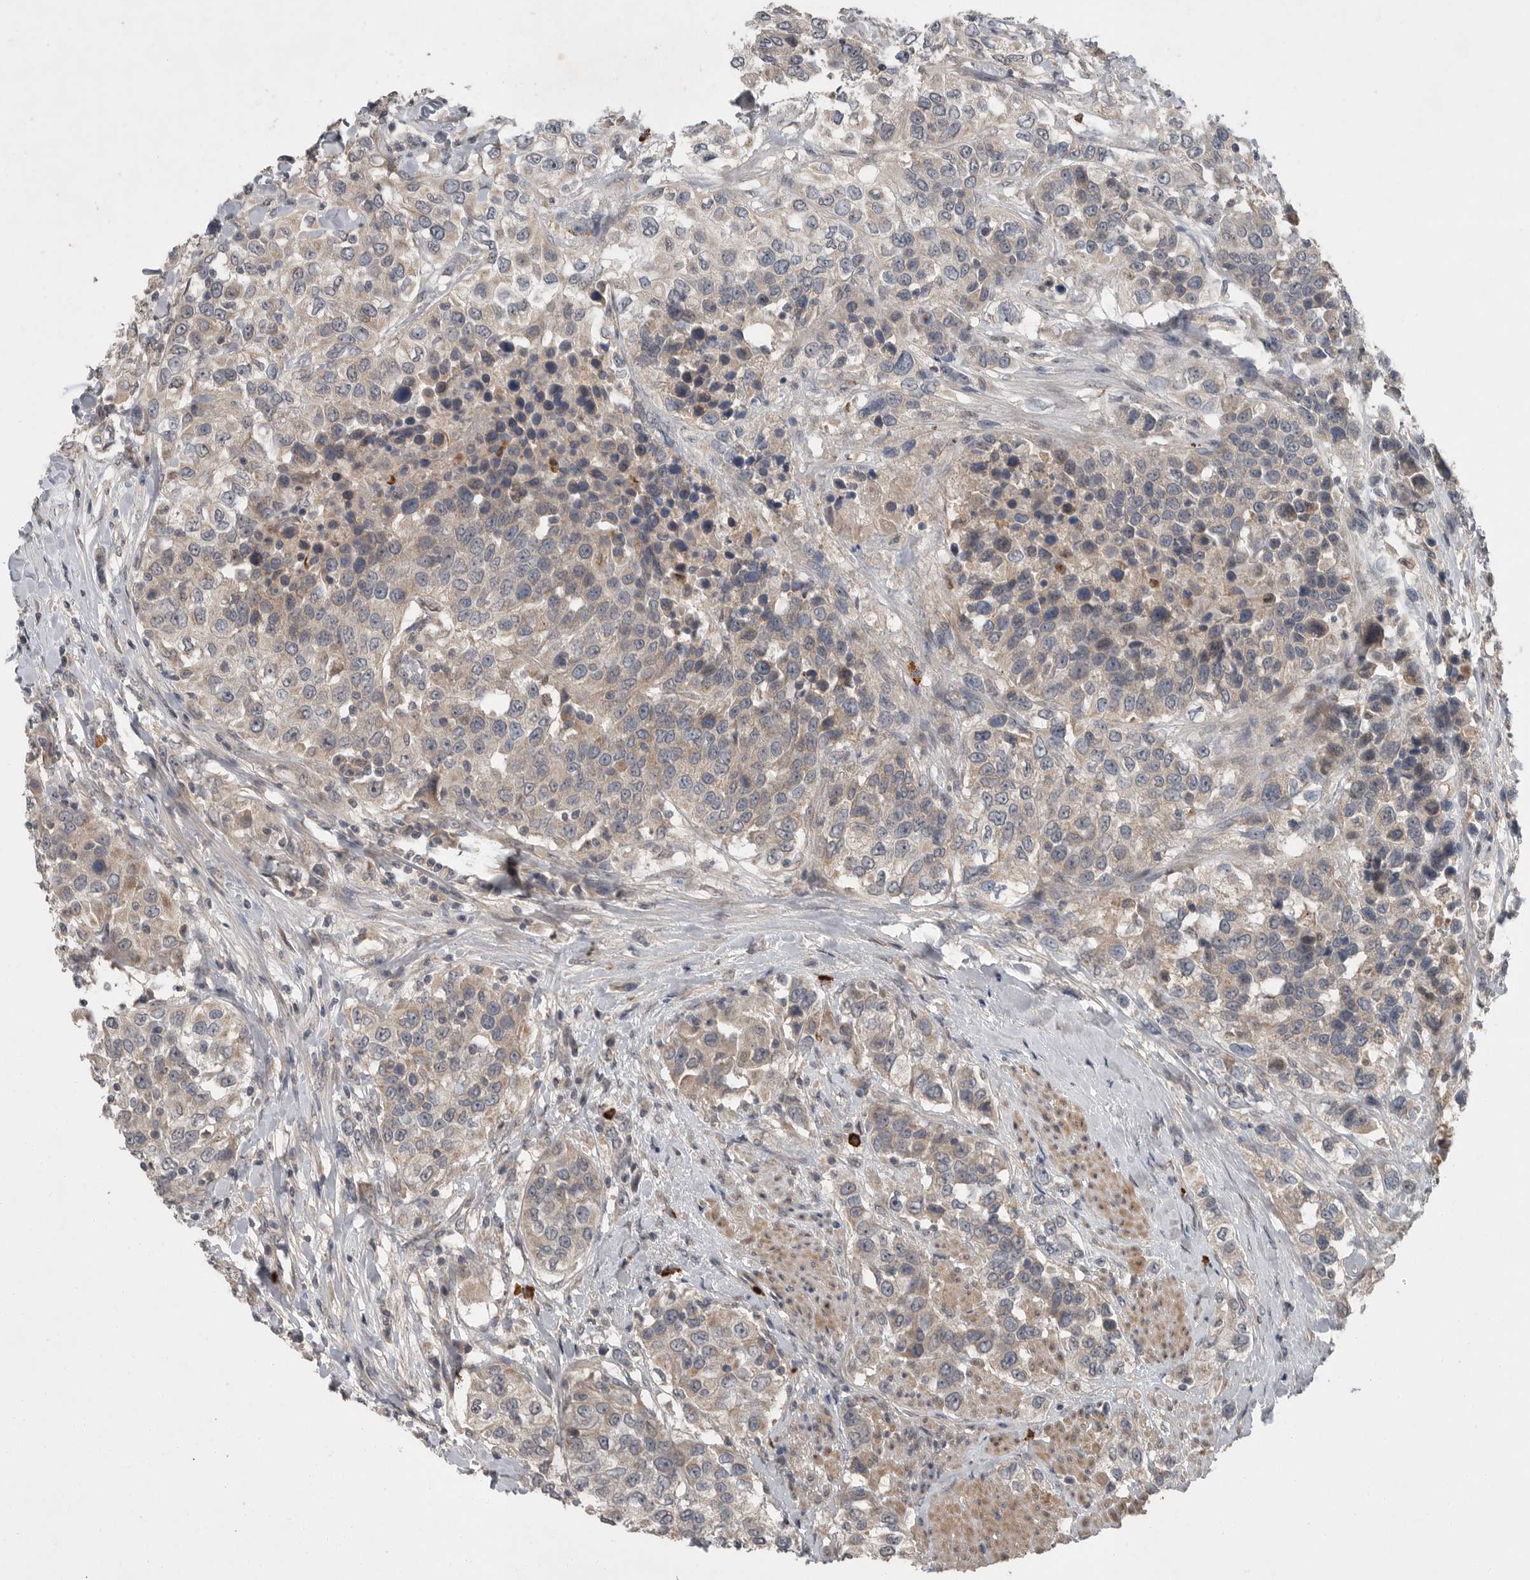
{"staining": {"intensity": "weak", "quantity": "<25%", "location": "cytoplasmic/membranous"}, "tissue": "urothelial cancer", "cell_type": "Tumor cells", "image_type": "cancer", "snomed": [{"axis": "morphology", "description": "Urothelial carcinoma, High grade"}, {"axis": "topography", "description": "Urinary bladder"}], "caption": "The IHC micrograph has no significant expression in tumor cells of urothelial carcinoma (high-grade) tissue. (DAB (3,3'-diaminobenzidine) IHC visualized using brightfield microscopy, high magnification).", "gene": "SCP2", "patient": {"sex": "female", "age": 80}}